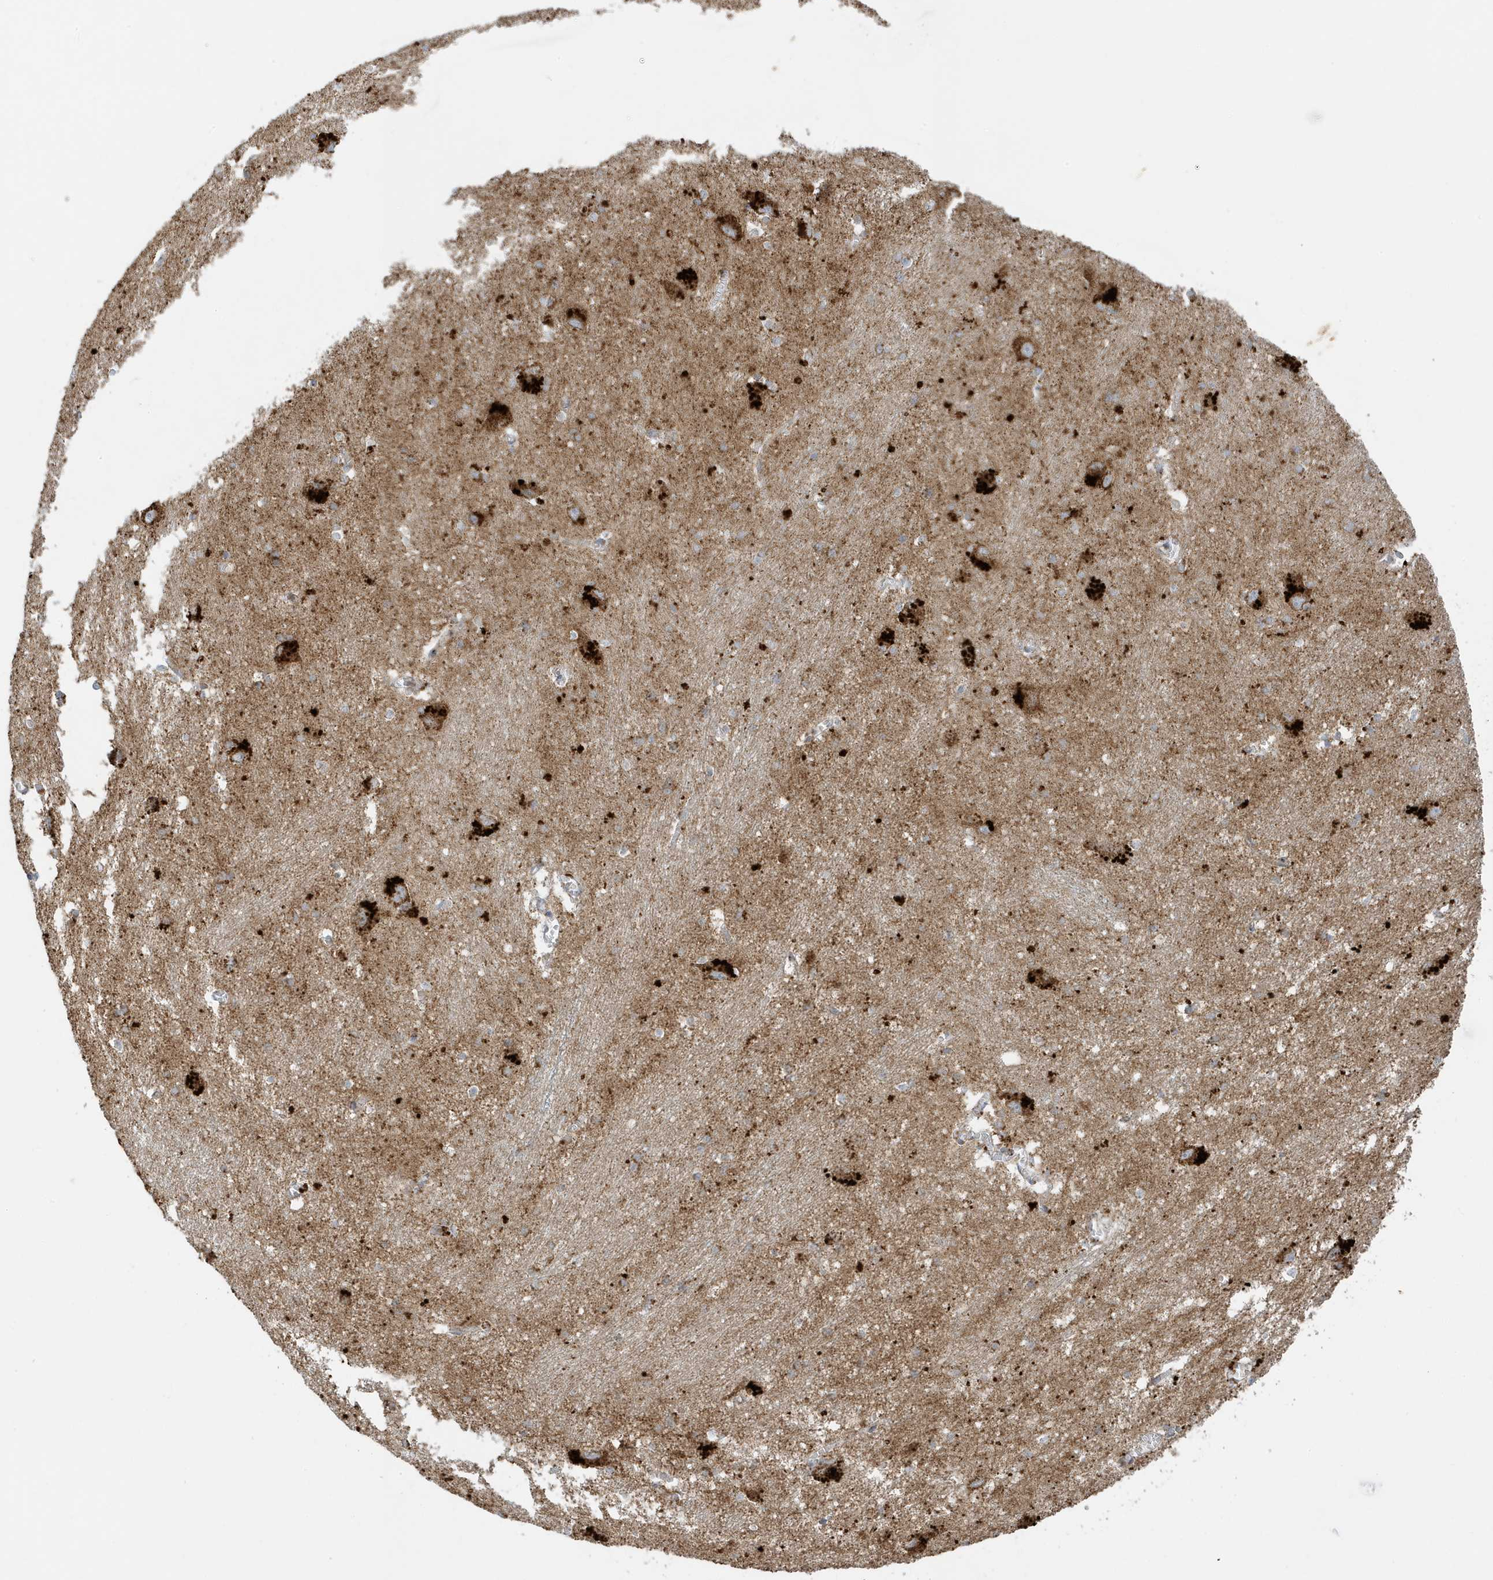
{"staining": {"intensity": "moderate", "quantity": "<25%", "location": "cytoplasmic/membranous"}, "tissue": "caudate", "cell_type": "Glial cells", "image_type": "normal", "snomed": [{"axis": "morphology", "description": "Normal tissue, NOS"}, {"axis": "topography", "description": "Lateral ventricle wall"}], "caption": "Brown immunohistochemical staining in normal caudate displays moderate cytoplasmic/membranous expression in approximately <25% of glial cells.", "gene": "ATP5ME", "patient": {"sex": "male", "age": 37}}